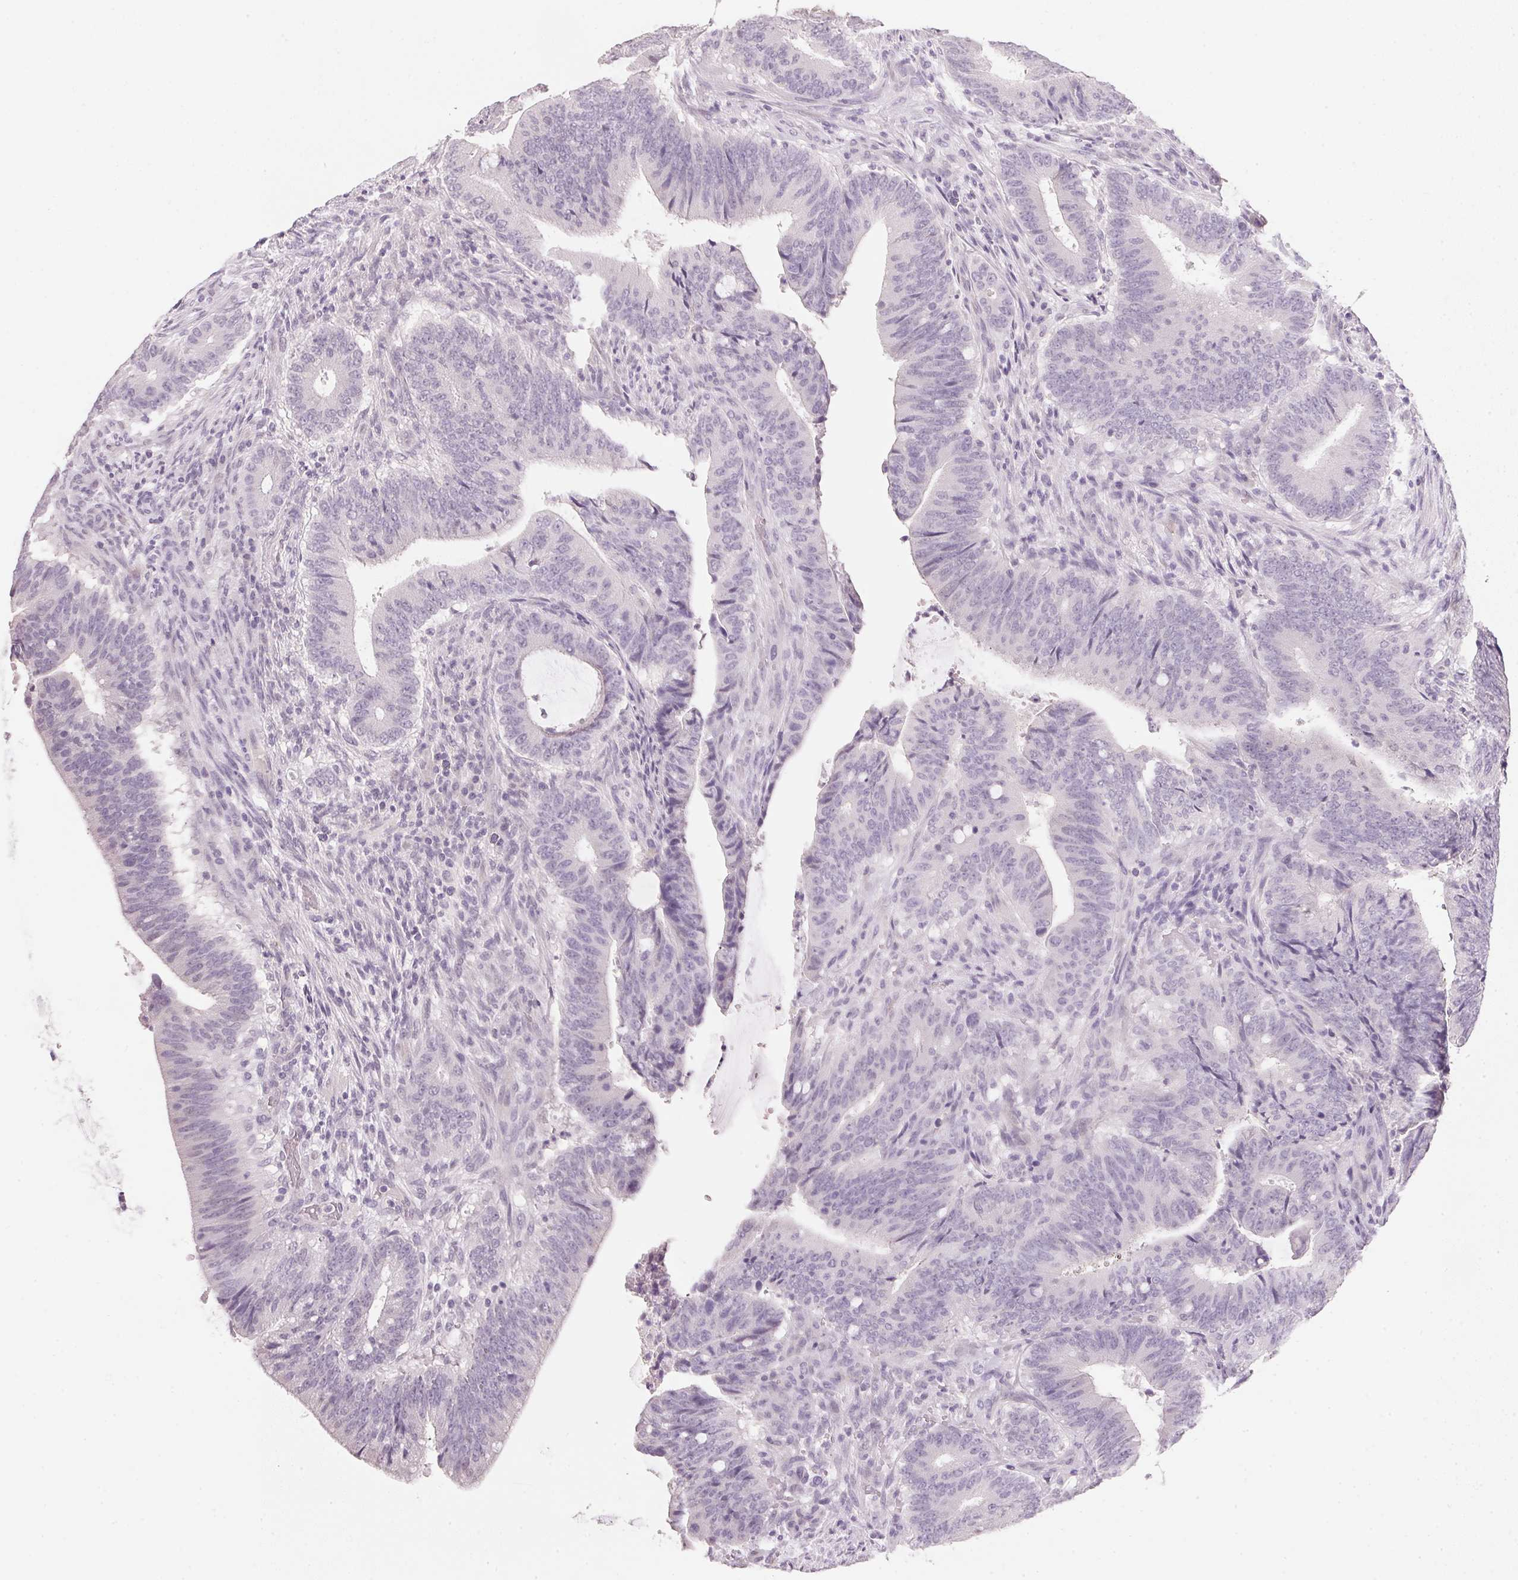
{"staining": {"intensity": "negative", "quantity": "none", "location": "none"}, "tissue": "colorectal cancer", "cell_type": "Tumor cells", "image_type": "cancer", "snomed": [{"axis": "morphology", "description": "Adenocarcinoma, NOS"}, {"axis": "topography", "description": "Colon"}], "caption": "Immunohistochemical staining of human colorectal adenocarcinoma demonstrates no significant positivity in tumor cells. The staining is performed using DAB (3,3'-diaminobenzidine) brown chromogen with nuclei counter-stained in using hematoxylin.", "gene": "IGFBP1", "patient": {"sex": "female", "age": 43}}